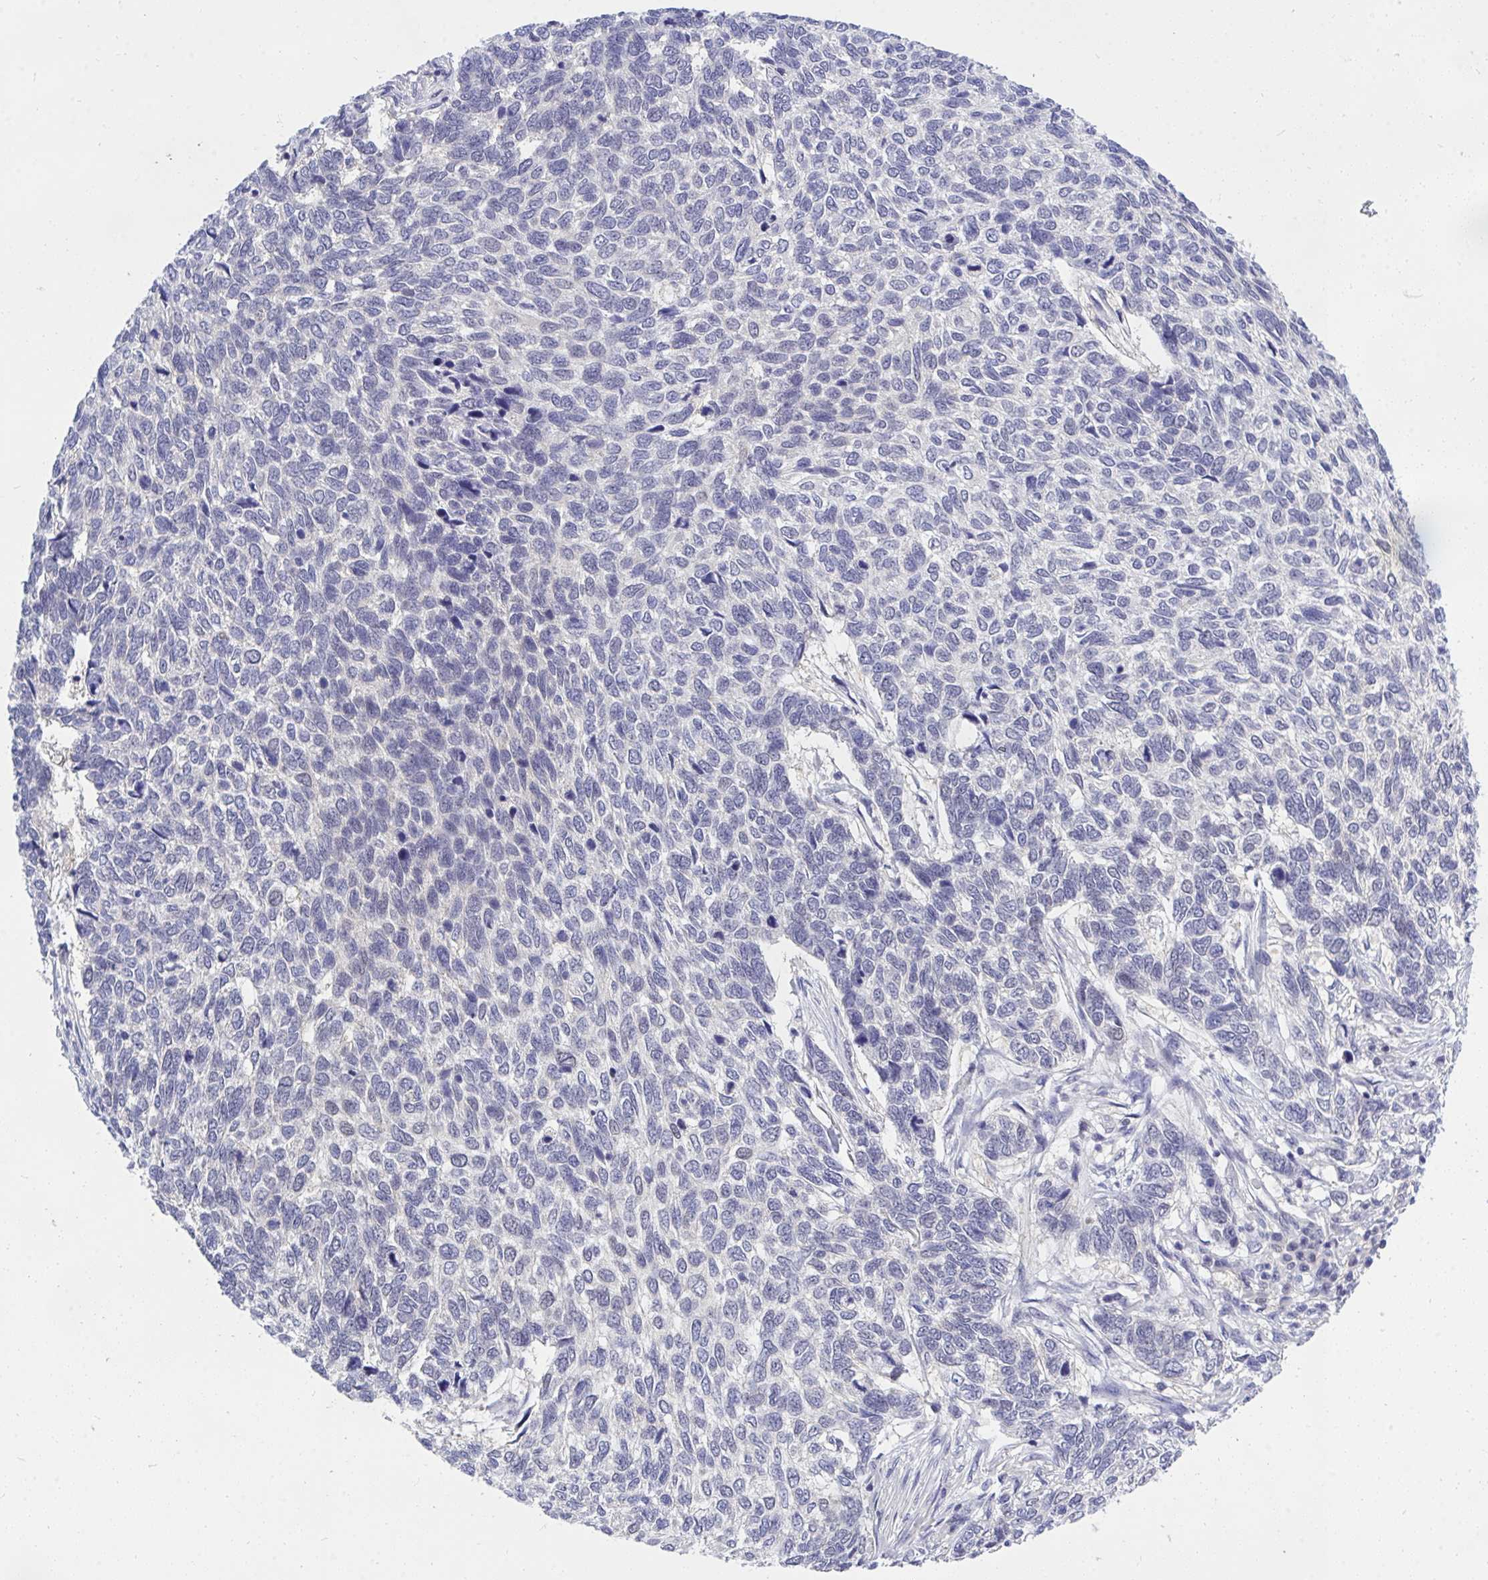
{"staining": {"intensity": "negative", "quantity": "none", "location": "none"}, "tissue": "skin cancer", "cell_type": "Tumor cells", "image_type": "cancer", "snomed": [{"axis": "morphology", "description": "Basal cell carcinoma"}, {"axis": "topography", "description": "Skin"}], "caption": "Tumor cells show no significant protein expression in skin cancer (basal cell carcinoma).", "gene": "THOP1", "patient": {"sex": "female", "age": 65}}